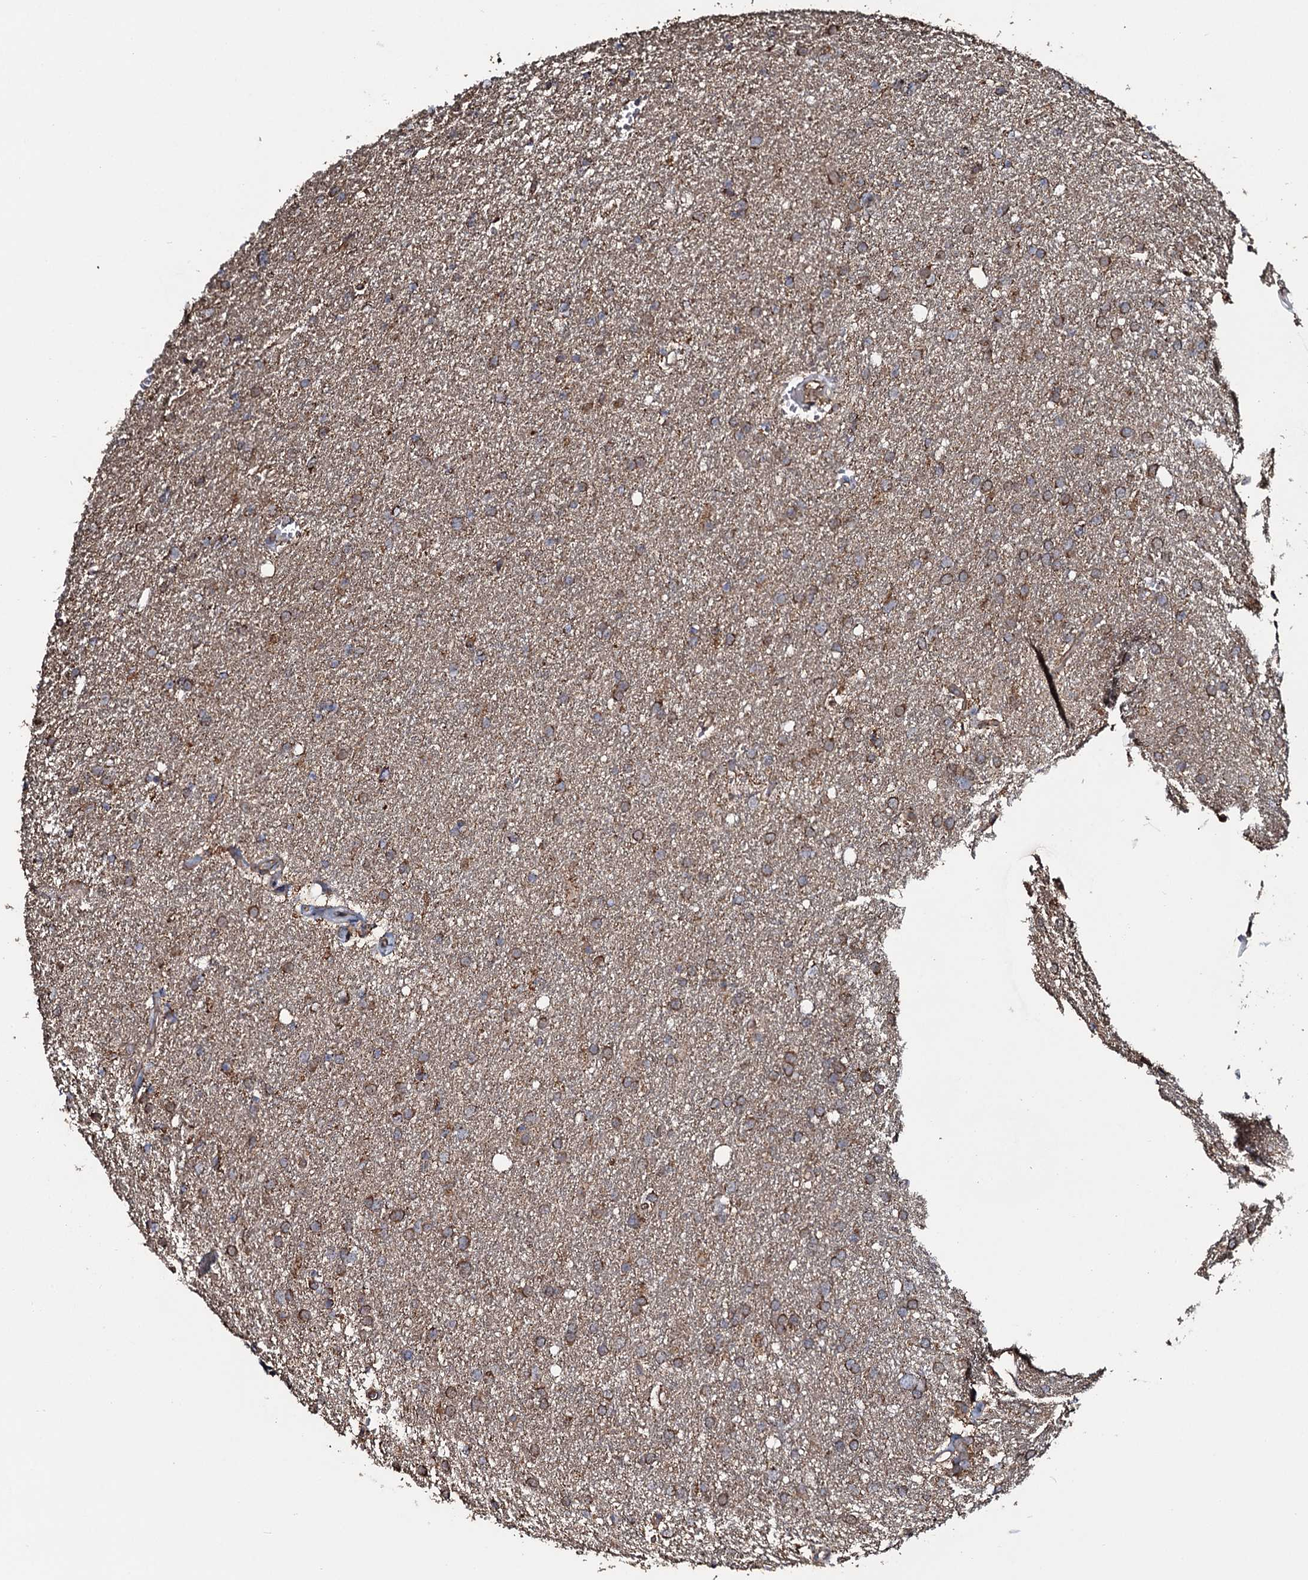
{"staining": {"intensity": "moderate", "quantity": "25%-75%", "location": "cytoplasmic/membranous"}, "tissue": "glioma", "cell_type": "Tumor cells", "image_type": "cancer", "snomed": [{"axis": "morphology", "description": "Glioma, malignant, High grade"}, {"axis": "topography", "description": "Cerebral cortex"}], "caption": "Tumor cells reveal medium levels of moderate cytoplasmic/membranous positivity in about 25%-75% of cells in glioma.", "gene": "VWA8", "patient": {"sex": "female", "age": 36}}